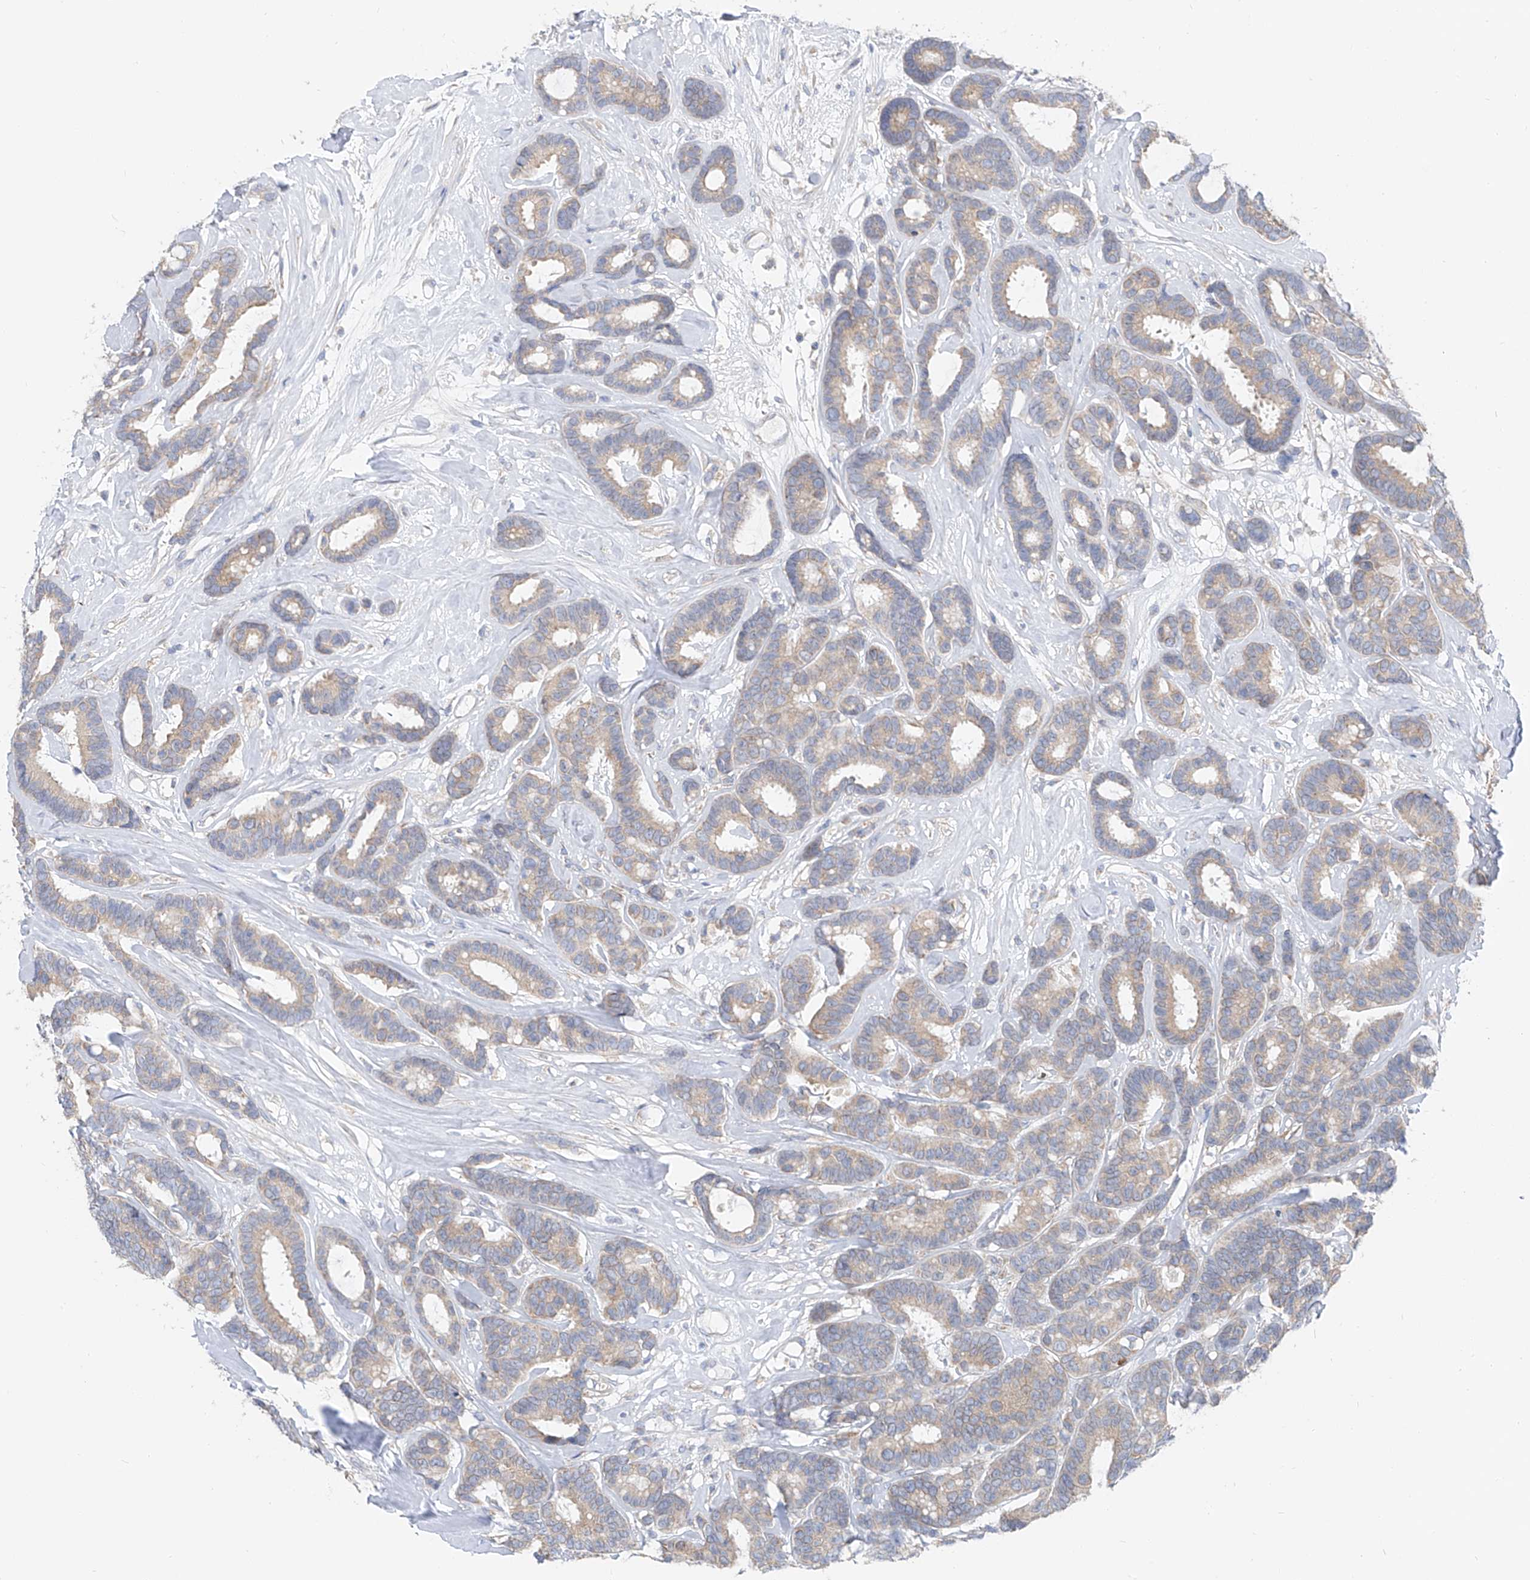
{"staining": {"intensity": "weak", "quantity": "25%-75%", "location": "cytoplasmic/membranous"}, "tissue": "breast cancer", "cell_type": "Tumor cells", "image_type": "cancer", "snomed": [{"axis": "morphology", "description": "Duct carcinoma"}, {"axis": "topography", "description": "Breast"}], "caption": "A brown stain labels weak cytoplasmic/membranous staining of a protein in breast infiltrating ductal carcinoma tumor cells. The protein of interest is shown in brown color, while the nuclei are stained blue.", "gene": "UFL1", "patient": {"sex": "female", "age": 87}}